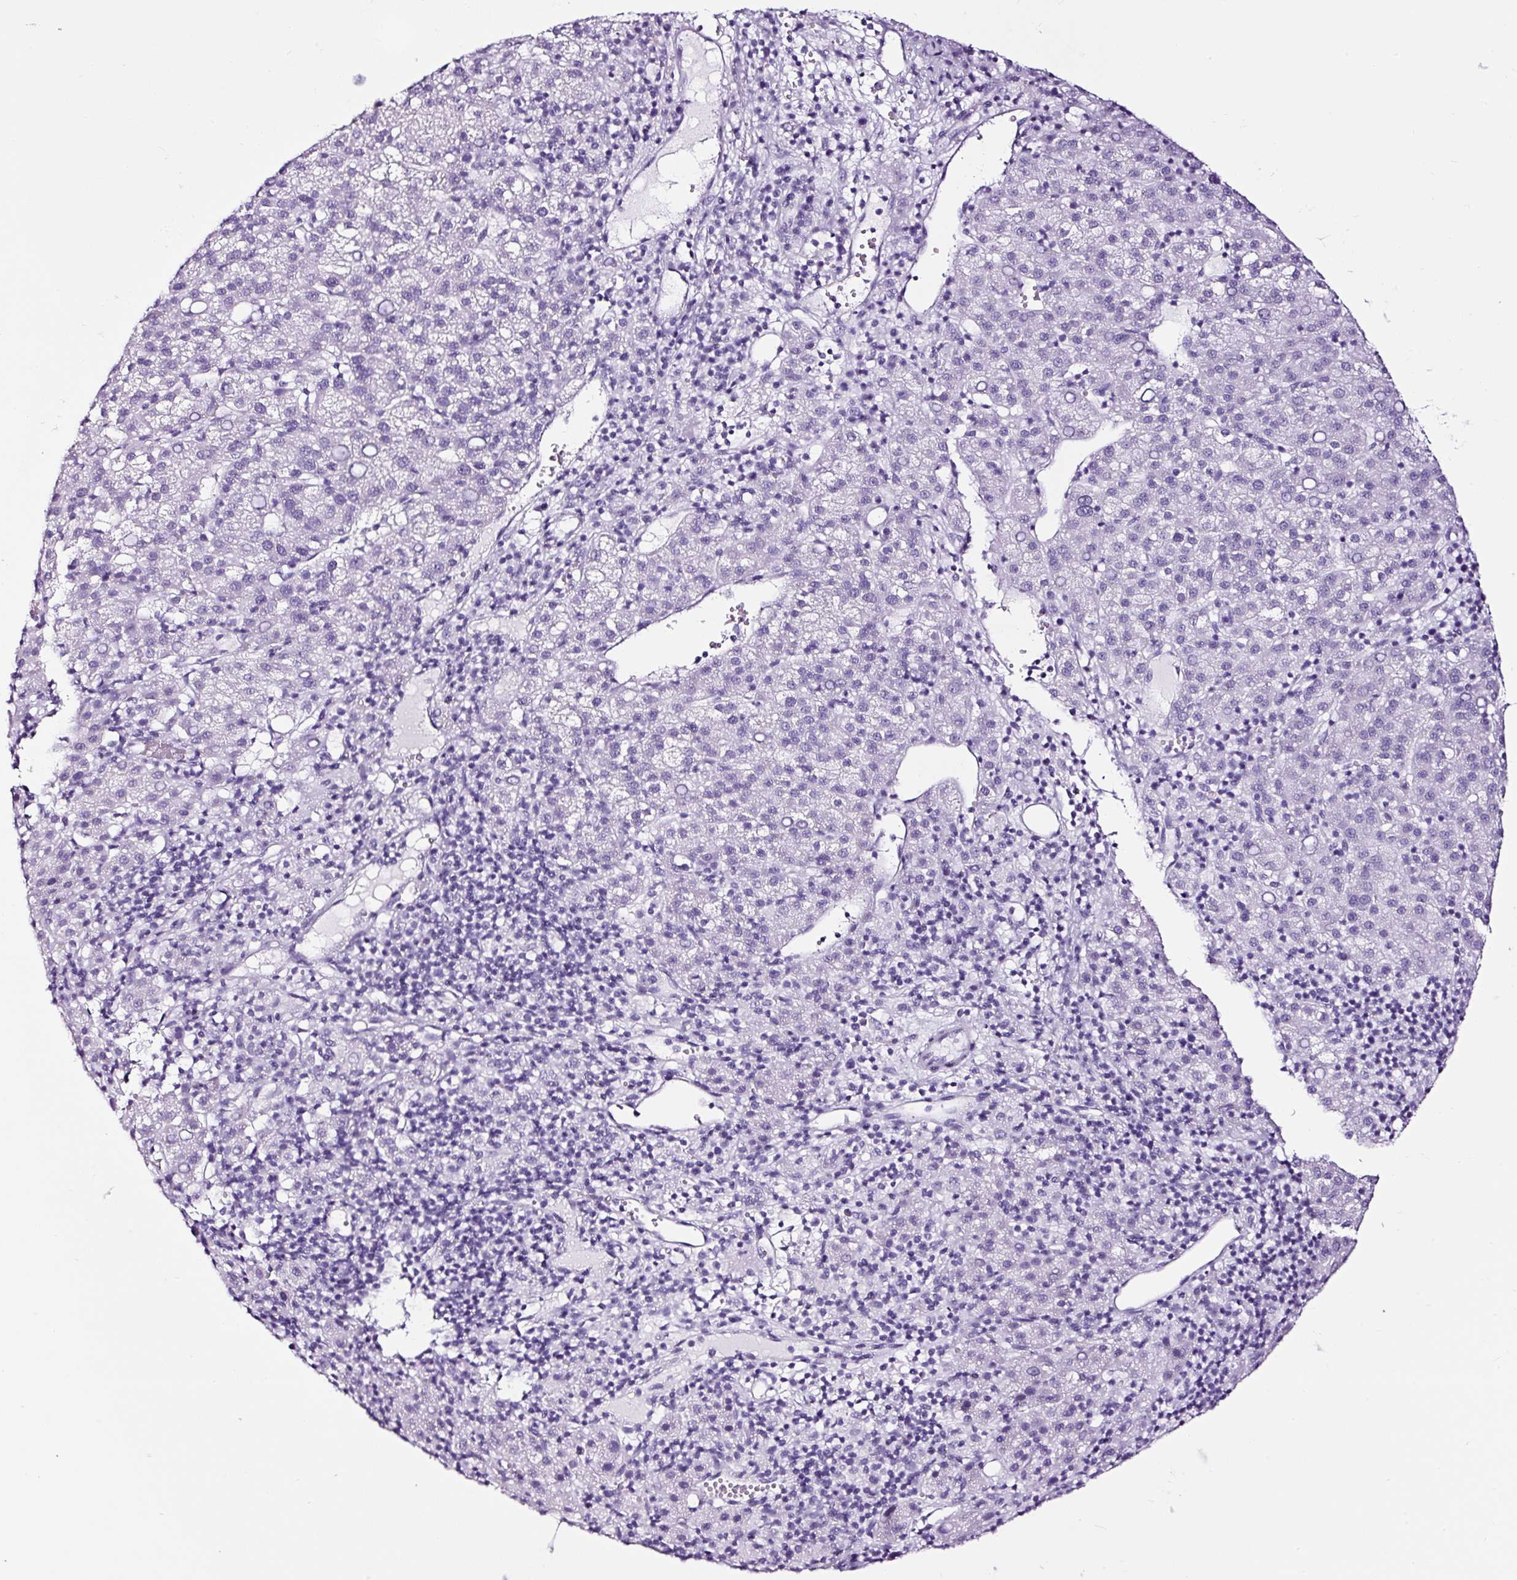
{"staining": {"intensity": "negative", "quantity": "none", "location": "none"}, "tissue": "liver cancer", "cell_type": "Tumor cells", "image_type": "cancer", "snomed": [{"axis": "morphology", "description": "Carcinoma, Hepatocellular, NOS"}, {"axis": "topography", "description": "Liver"}], "caption": "Immunohistochemistry (IHC) of human liver hepatocellular carcinoma exhibits no staining in tumor cells.", "gene": "NPHS2", "patient": {"sex": "female", "age": 58}}